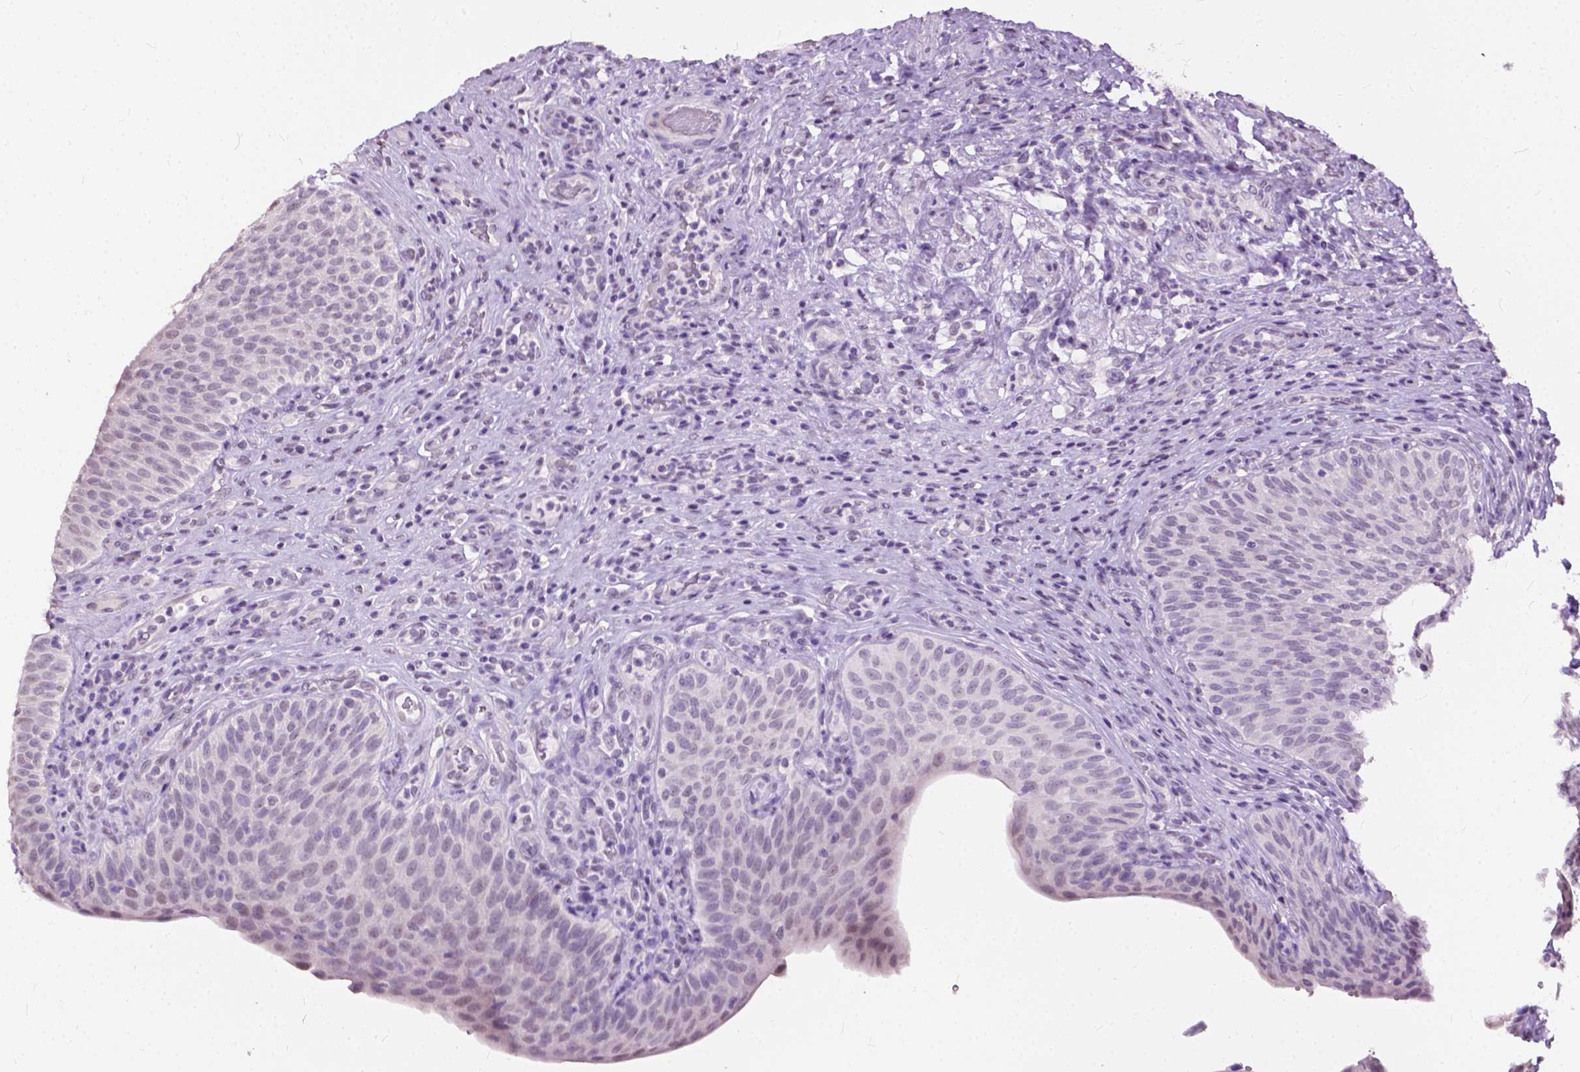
{"staining": {"intensity": "negative", "quantity": "none", "location": "none"}, "tissue": "urinary bladder", "cell_type": "Urothelial cells", "image_type": "normal", "snomed": [{"axis": "morphology", "description": "Normal tissue, NOS"}, {"axis": "topography", "description": "Urinary bladder"}, {"axis": "topography", "description": "Peripheral nerve tissue"}], "caption": "Immunohistochemistry of benign urinary bladder displays no positivity in urothelial cells.", "gene": "GPR37L1", "patient": {"sex": "male", "age": 66}}